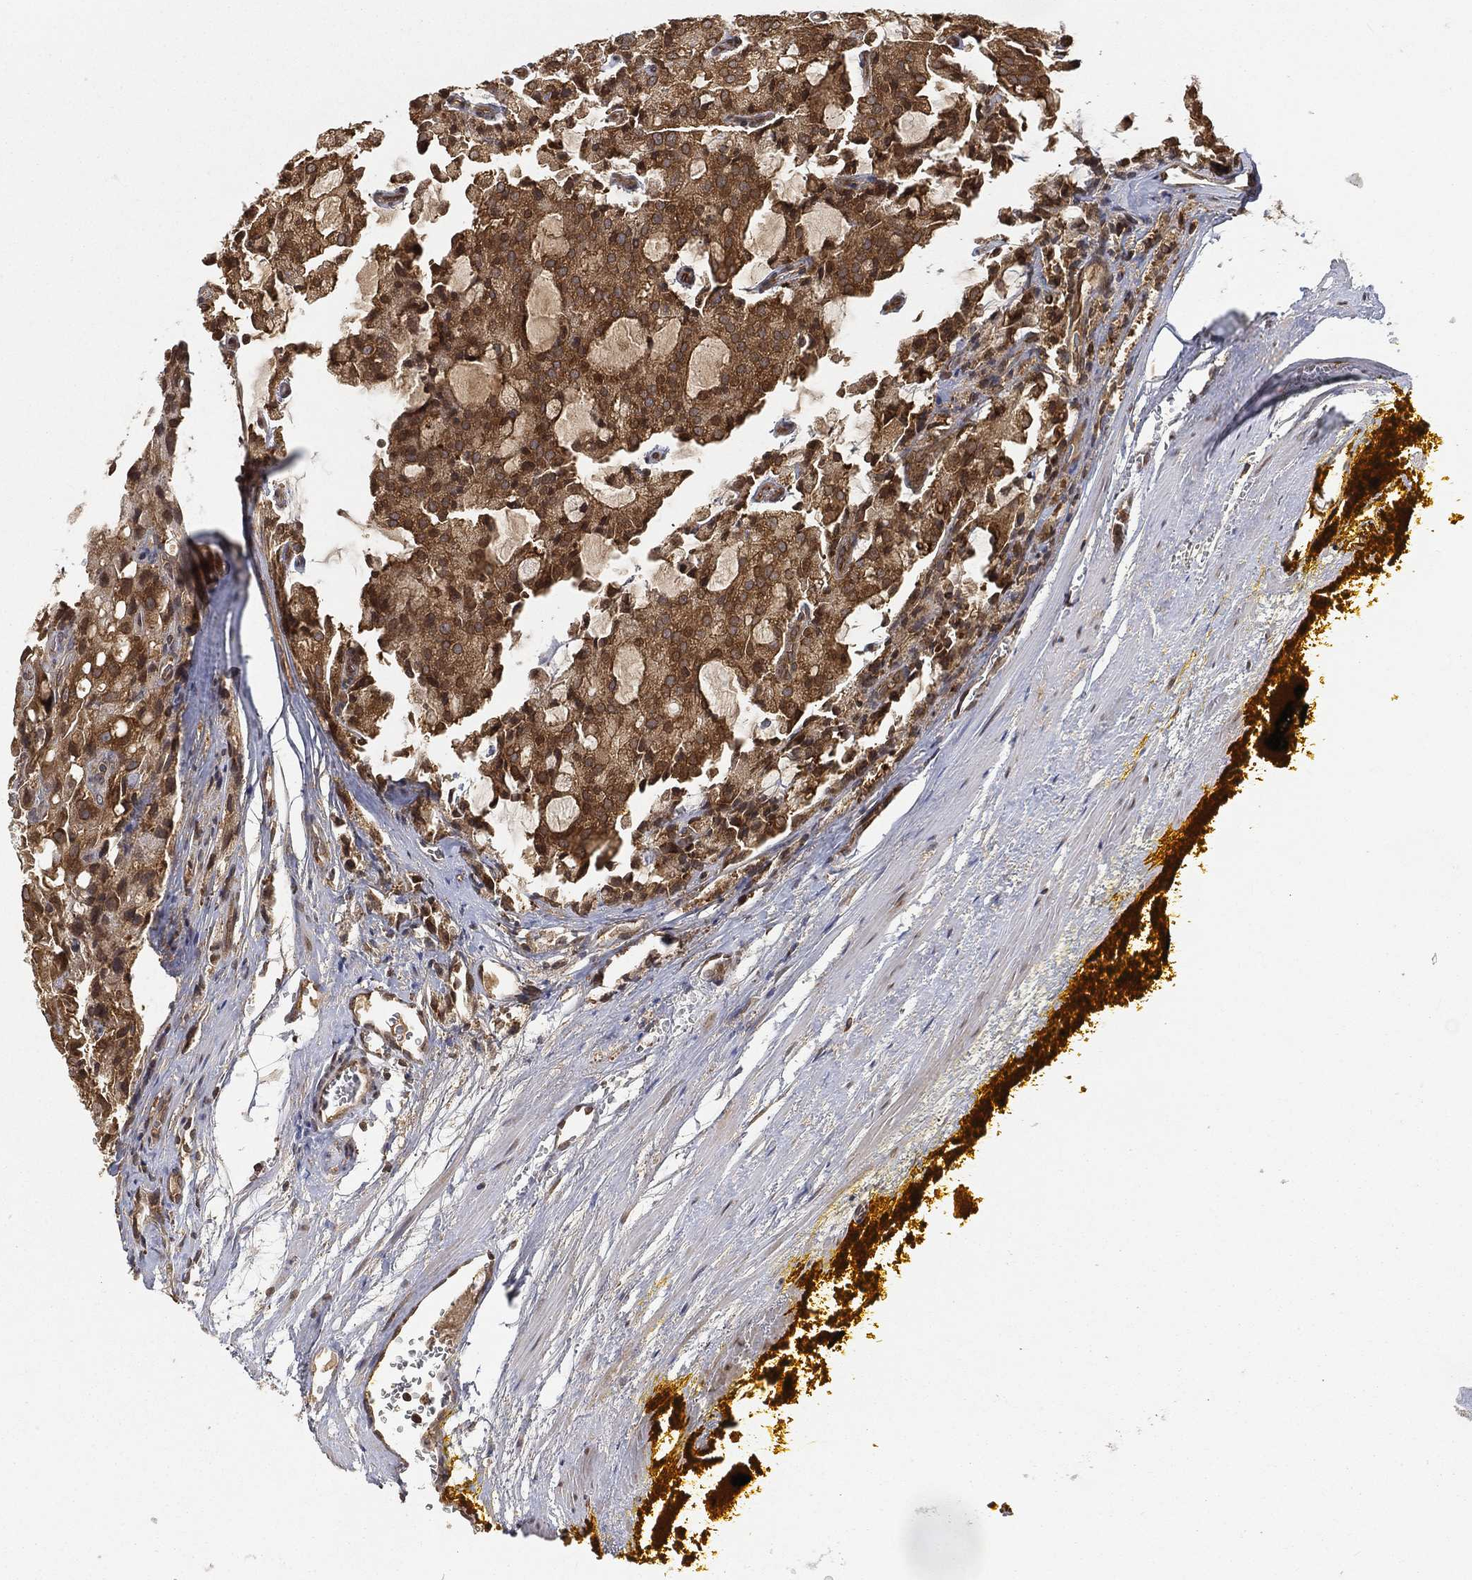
{"staining": {"intensity": "moderate", "quantity": ">75%", "location": "cytoplasmic/membranous"}, "tissue": "prostate cancer", "cell_type": "Tumor cells", "image_type": "cancer", "snomed": [{"axis": "morphology", "description": "Adenocarcinoma, NOS"}, {"axis": "topography", "description": "Prostate and seminal vesicle, NOS"}, {"axis": "topography", "description": "Prostate"}], "caption": "This is a histology image of immunohistochemistry (IHC) staining of prostate cancer, which shows moderate expression in the cytoplasmic/membranous of tumor cells.", "gene": "UBA5", "patient": {"sex": "male", "age": 67}}